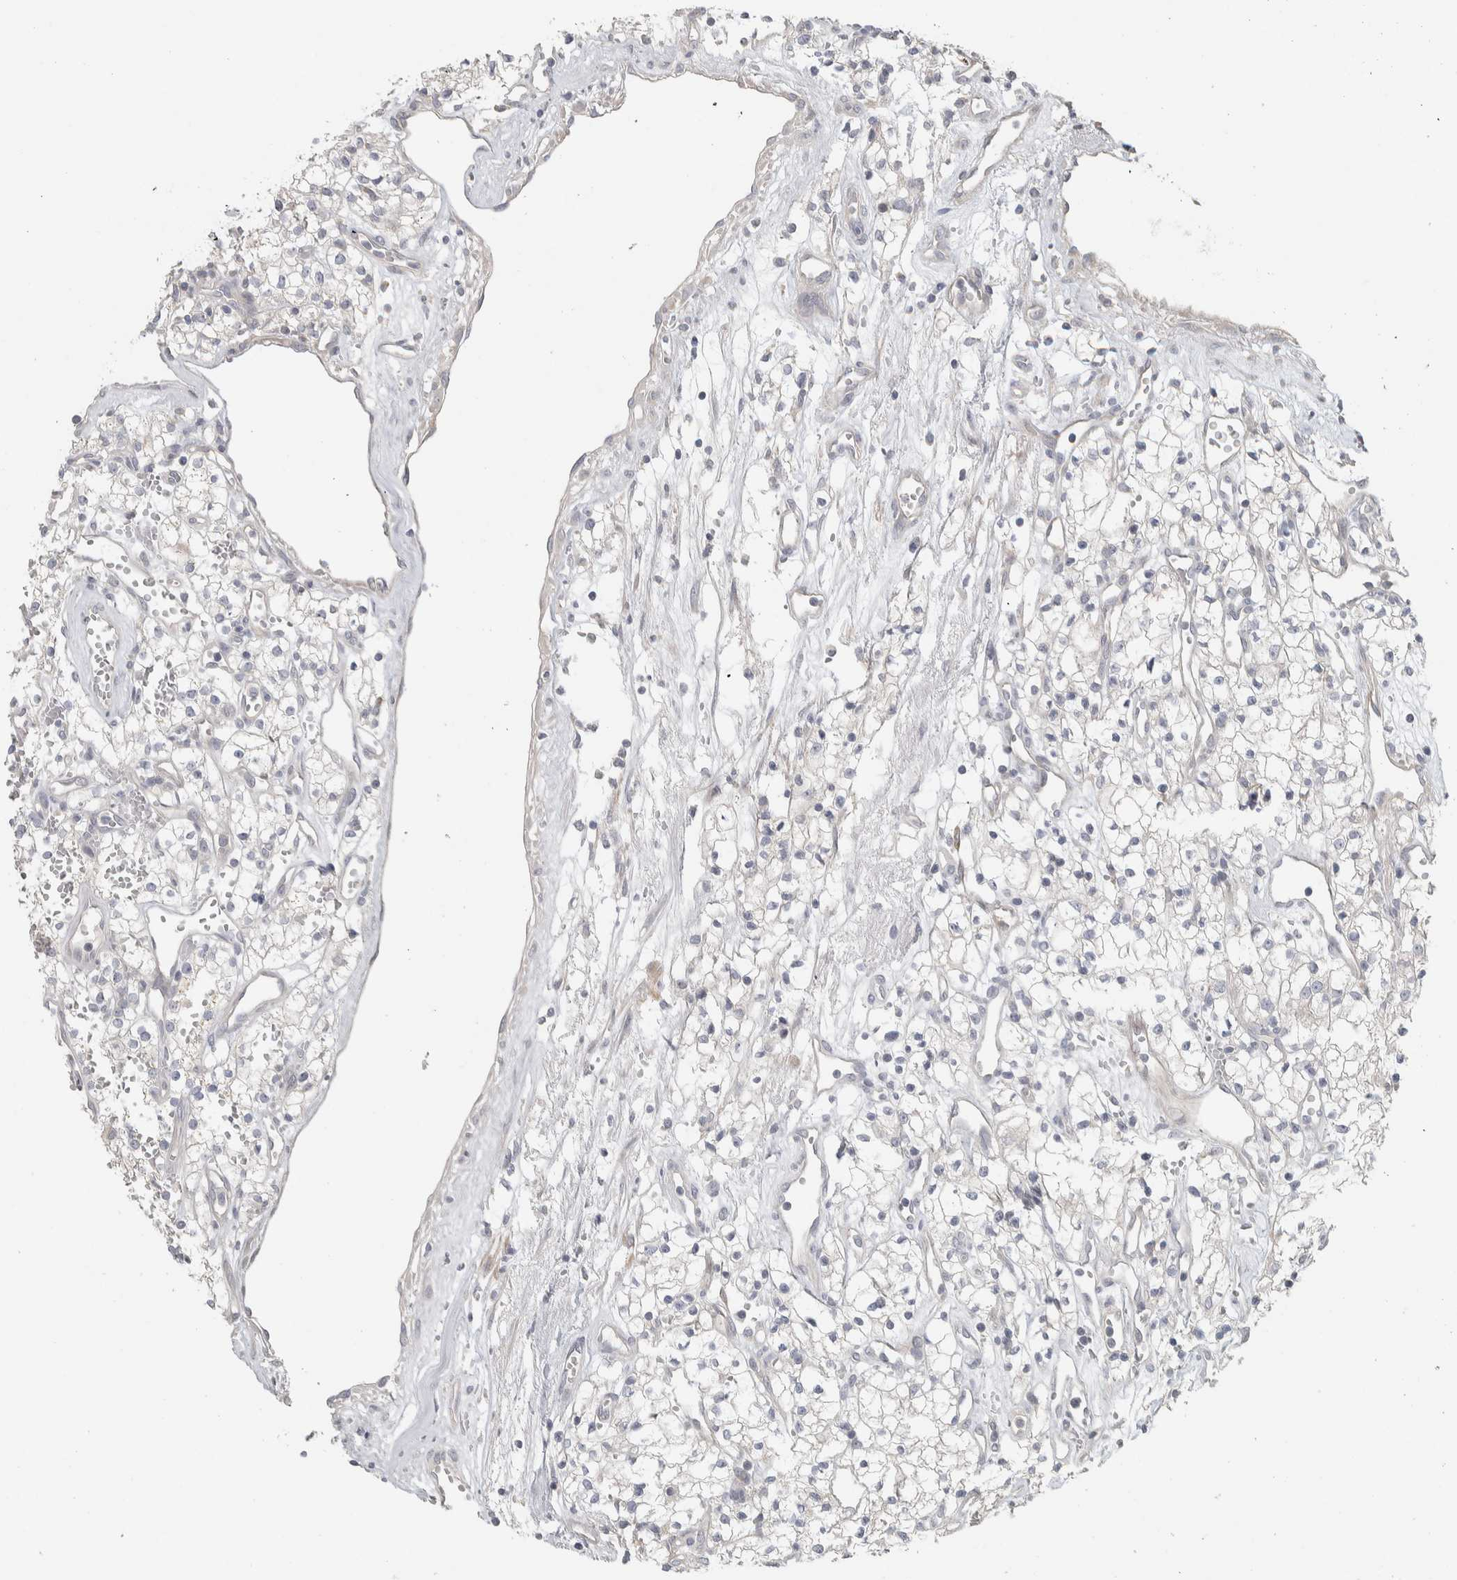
{"staining": {"intensity": "negative", "quantity": "none", "location": "none"}, "tissue": "renal cancer", "cell_type": "Tumor cells", "image_type": "cancer", "snomed": [{"axis": "morphology", "description": "Adenocarcinoma, NOS"}, {"axis": "topography", "description": "Kidney"}], "caption": "Immunohistochemistry (IHC) image of neoplastic tissue: renal cancer (adenocarcinoma) stained with DAB reveals no significant protein staining in tumor cells.", "gene": "DCXR", "patient": {"sex": "male", "age": 59}}